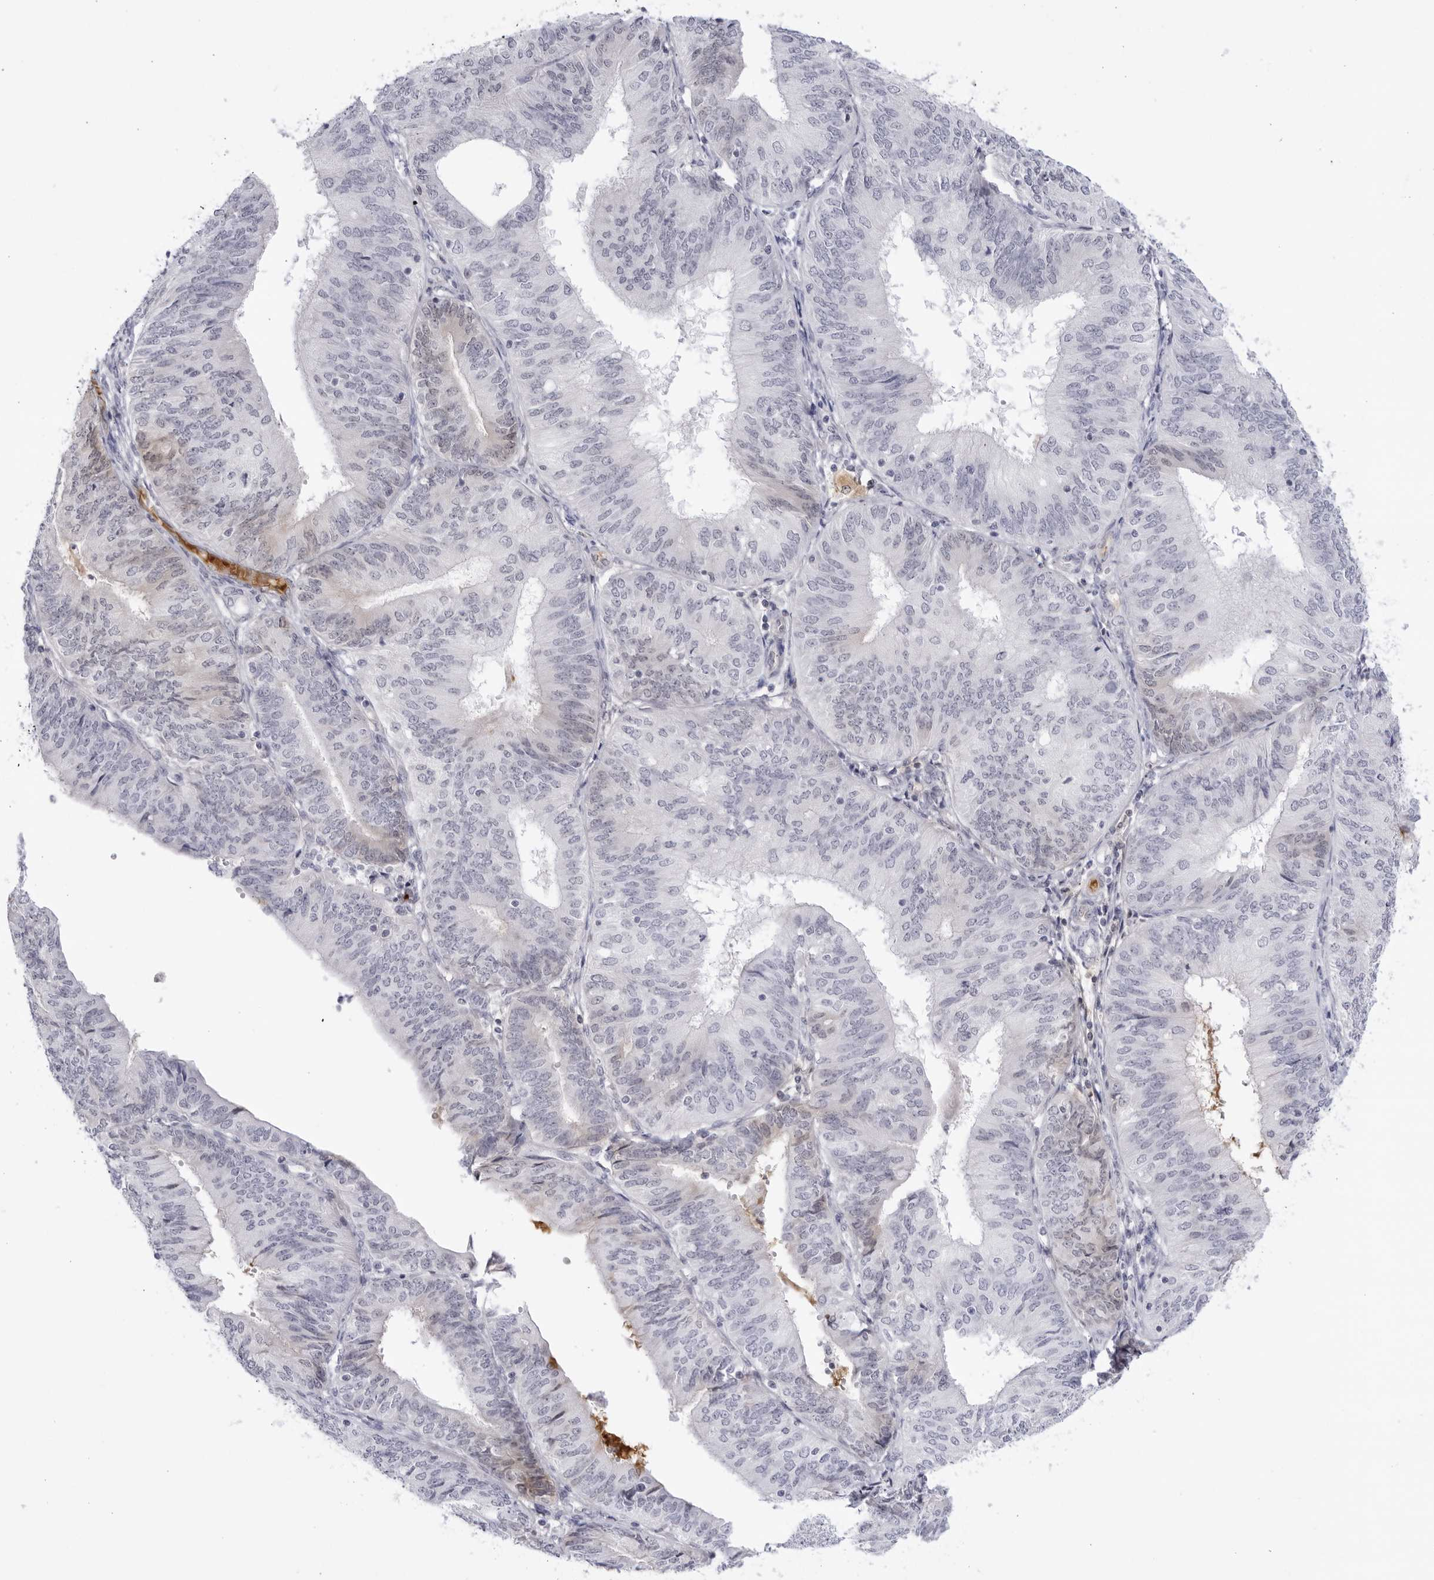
{"staining": {"intensity": "moderate", "quantity": "<25%", "location": "nuclear"}, "tissue": "endometrial cancer", "cell_type": "Tumor cells", "image_type": "cancer", "snomed": [{"axis": "morphology", "description": "Adenocarcinoma, NOS"}, {"axis": "topography", "description": "Endometrium"}], "caption": "Brown immunohistochemical staining in endometrial cancer shows moderate nuclear positivity in approximately <25% of tumor cells. (Stains: DAB in brown, nuclei in blue, Microscopy: brightfield microscopy at high magnification).", "gene": "CNBD1", "patient": {"sex": "female", "age": 58}}